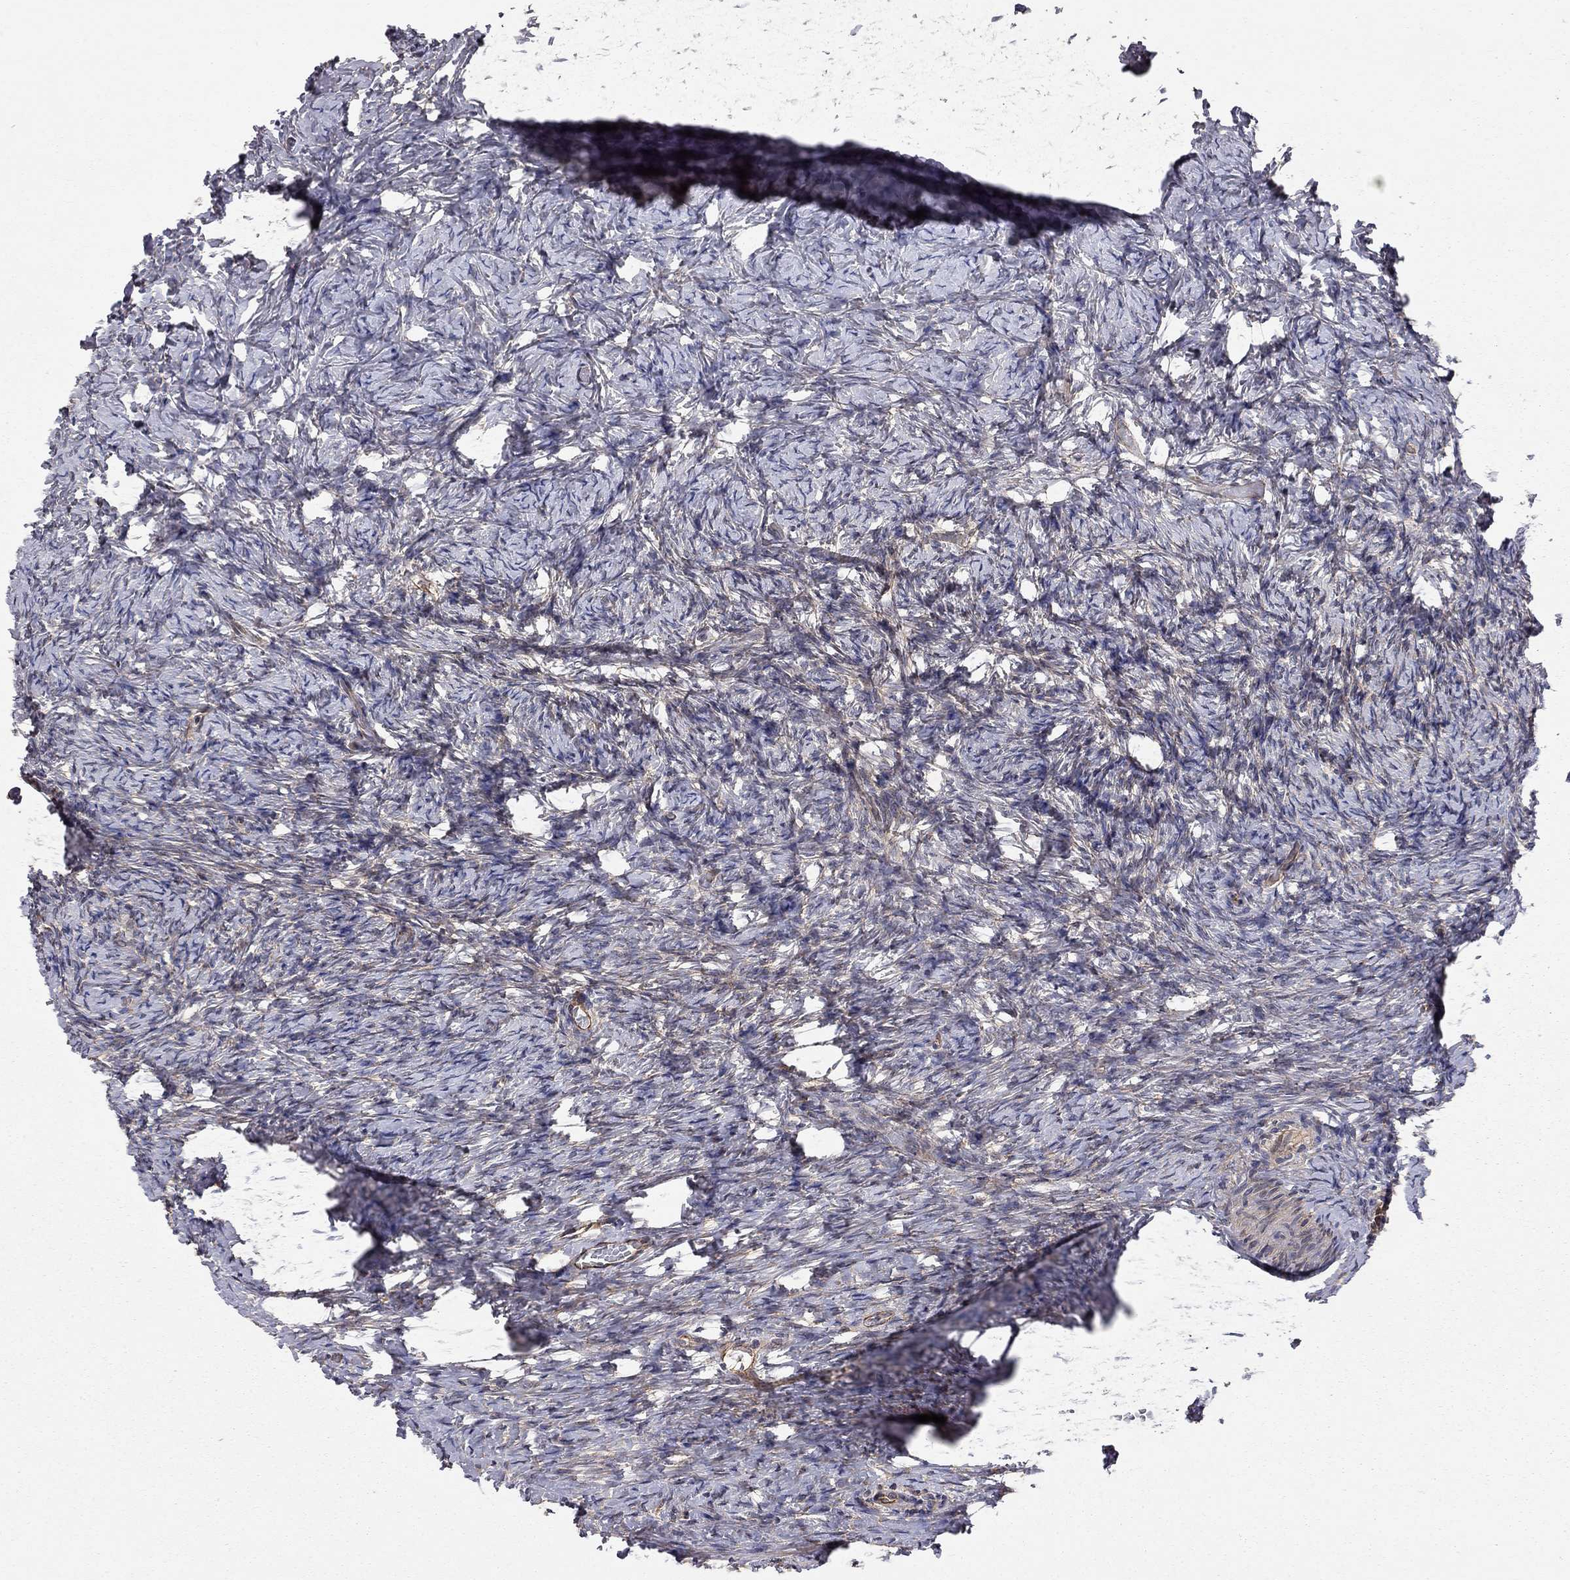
{"staining": {"intensity": "negative", "quantity": "none", "location": "none"}, "tissue": "ovary", "cell_type": "Ovarian stroma cells", "image_type": "normal", "snomed": [{"axis": "morphology", "description": "Normal tissue, NOS"}, {"axis": "topography", "description": "Ovary"}], "caption": "Ovarian stroma cells show no significant protein positivity in unremarkable ovary. The staining was performed using DAB to visualize the protein expression in brown, while the nuclei were stained in blue with hematoxylin (Magnification: 20x).", "gene": "RASEF", "patient": {"sex": "female", "age": 39}}